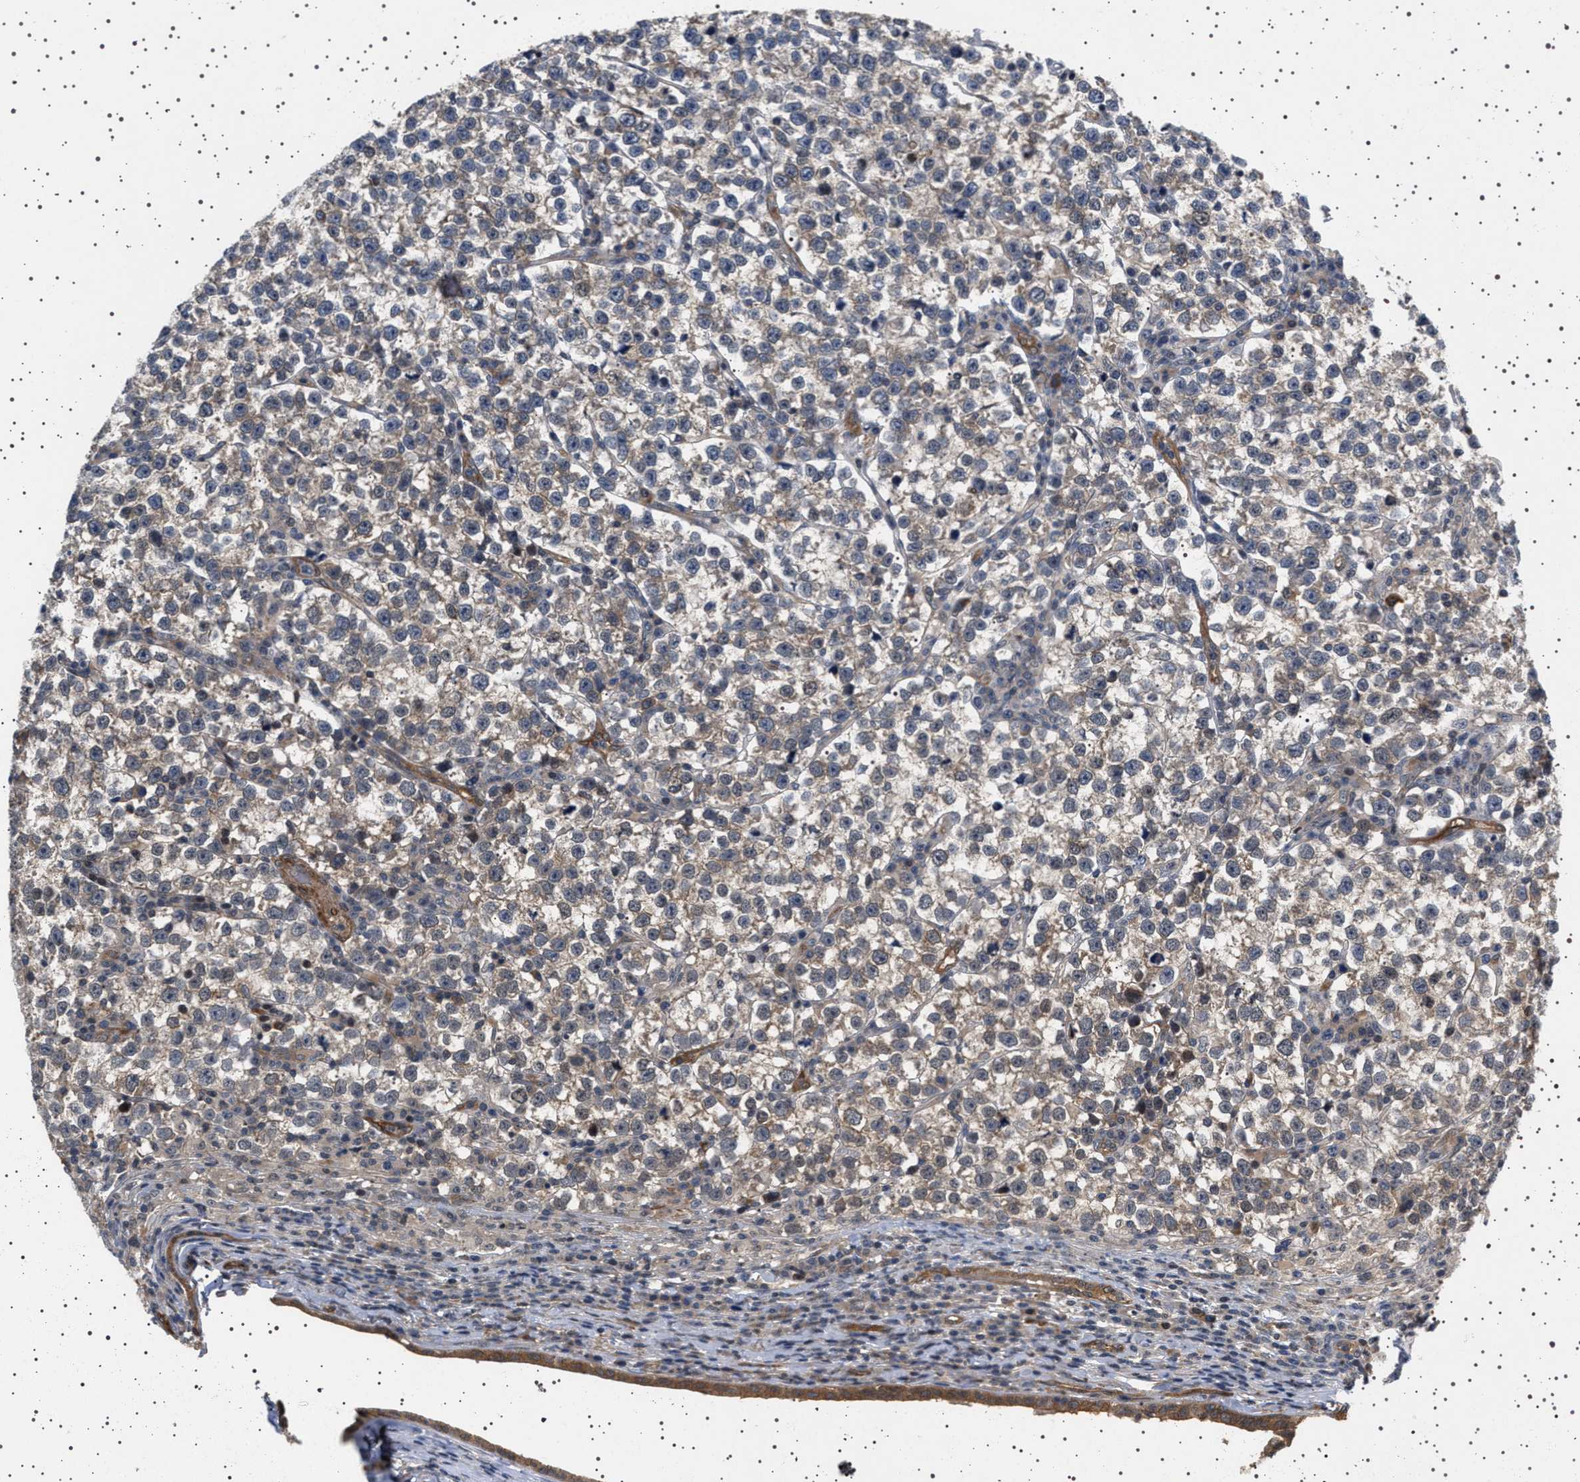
{"staining": {"intensity": "weak", "quantity": "<25%", "location": "cytoplasmic/membranous"}, "tissue": "testis cancer", "cell_type": "Tumor cells", "image_type": "cancer", "snomed": [{"axis": "morphology", "description": "Normal tissue, NOS"}, {"axis": "morphology", "description": "Seminoma, NOS"}, {"axis": "topography", "description": "Testis"}], "caption": "Testis cancer (seminoma) was stained to show a protein in brown. There is no significant positivity in tumor cells. (Immunohistochemistry (ihc), brightfield microscopy, high magnification).", "gene": "BAG3", "patient": {"sex": "male", "age": 43}}